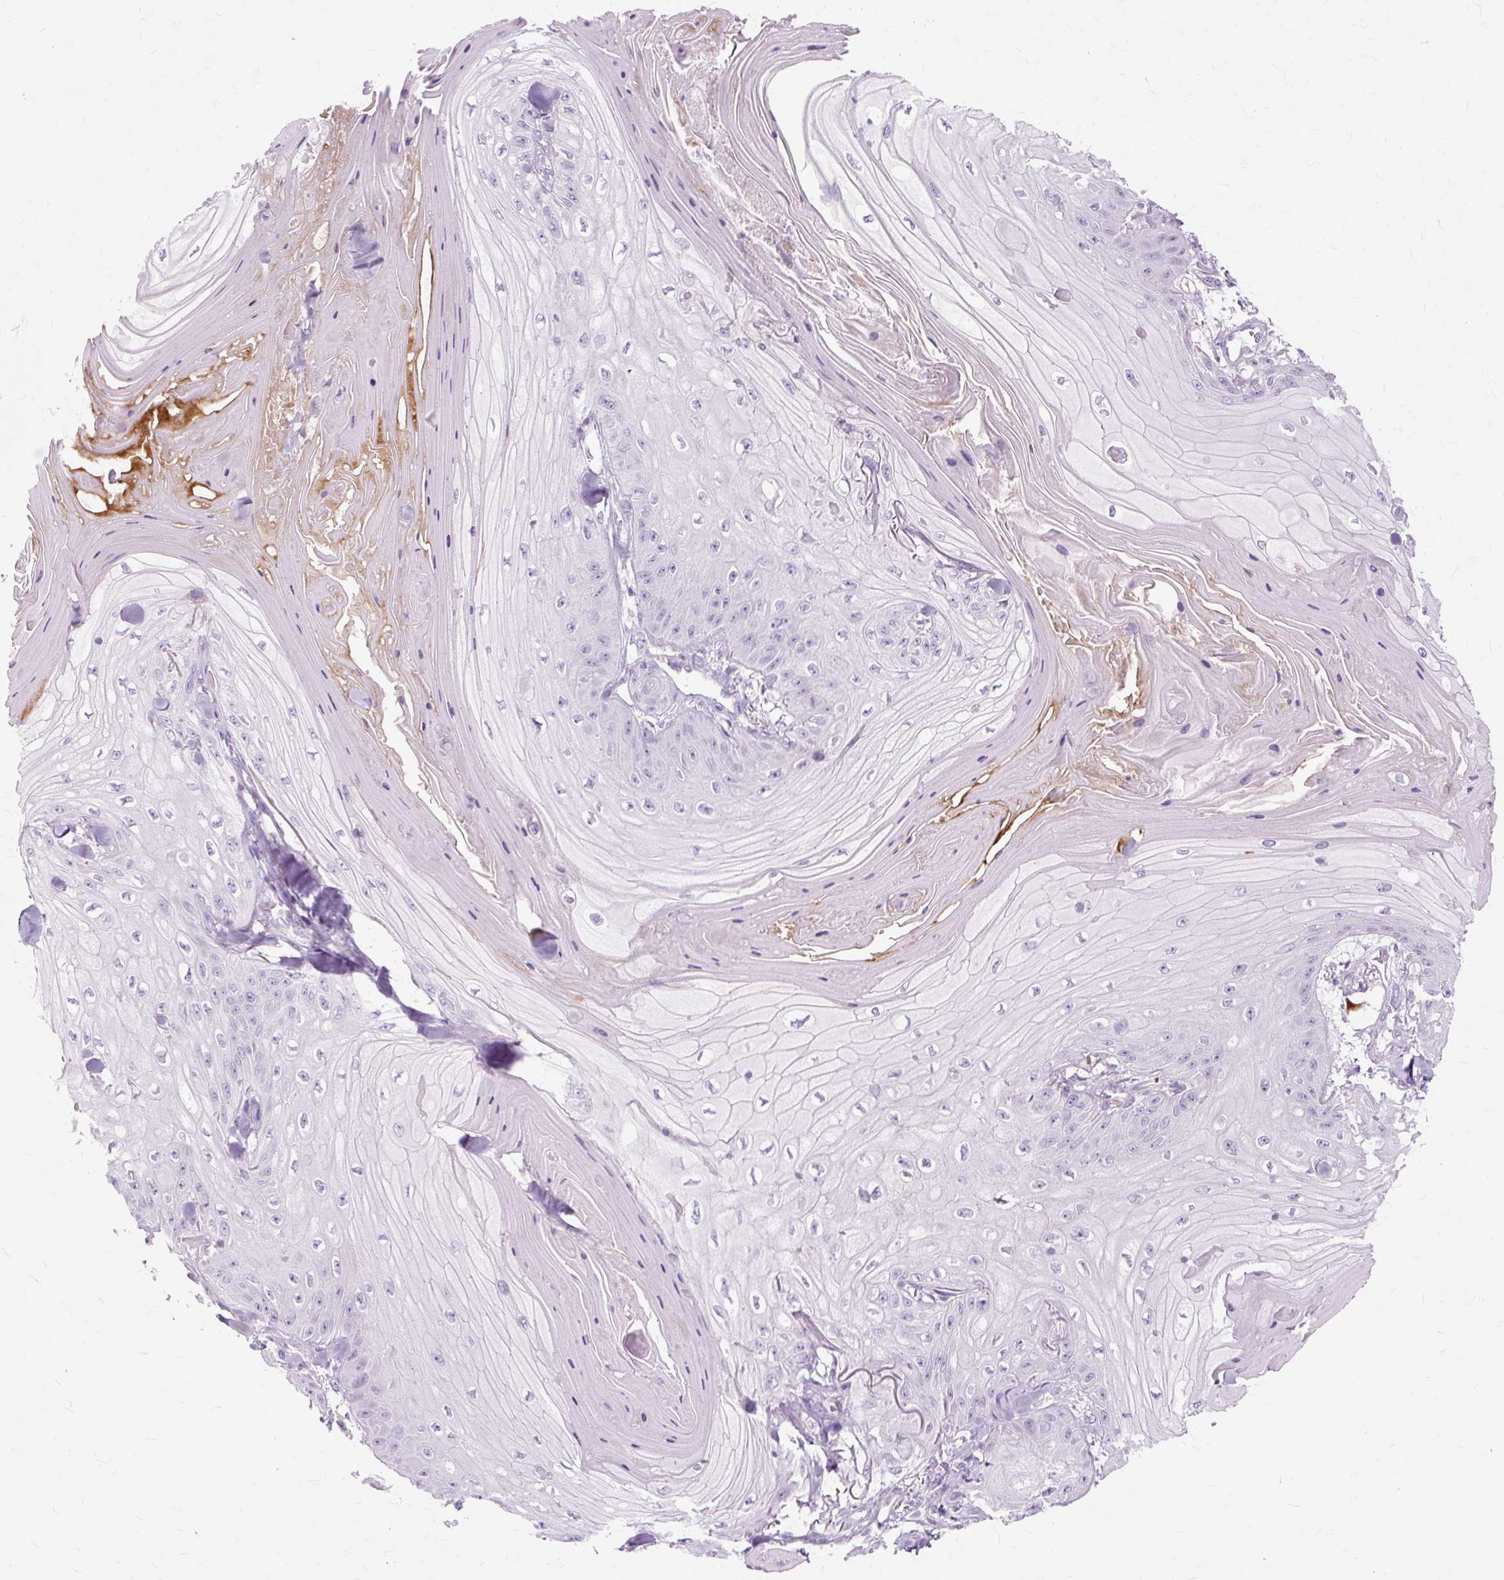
{"staining": {"intensity": "negative", "quantity": "none", "location": "none"}, "tissue": "skin cancer", "cell_type": "Tumor cells", "image_type": "cancer", "snomed": [{"axis": "morphology", "description": "Squamous cell carcinoma, NOS"}, {"axis": "topography", "description": "Skin"}], "caption": "DAB immunohistochemical staining of human skin cancer shows no significant expression in tumor cells.", "gene": "DCTN4", "patient": {"sex": "male", "age": 74}}